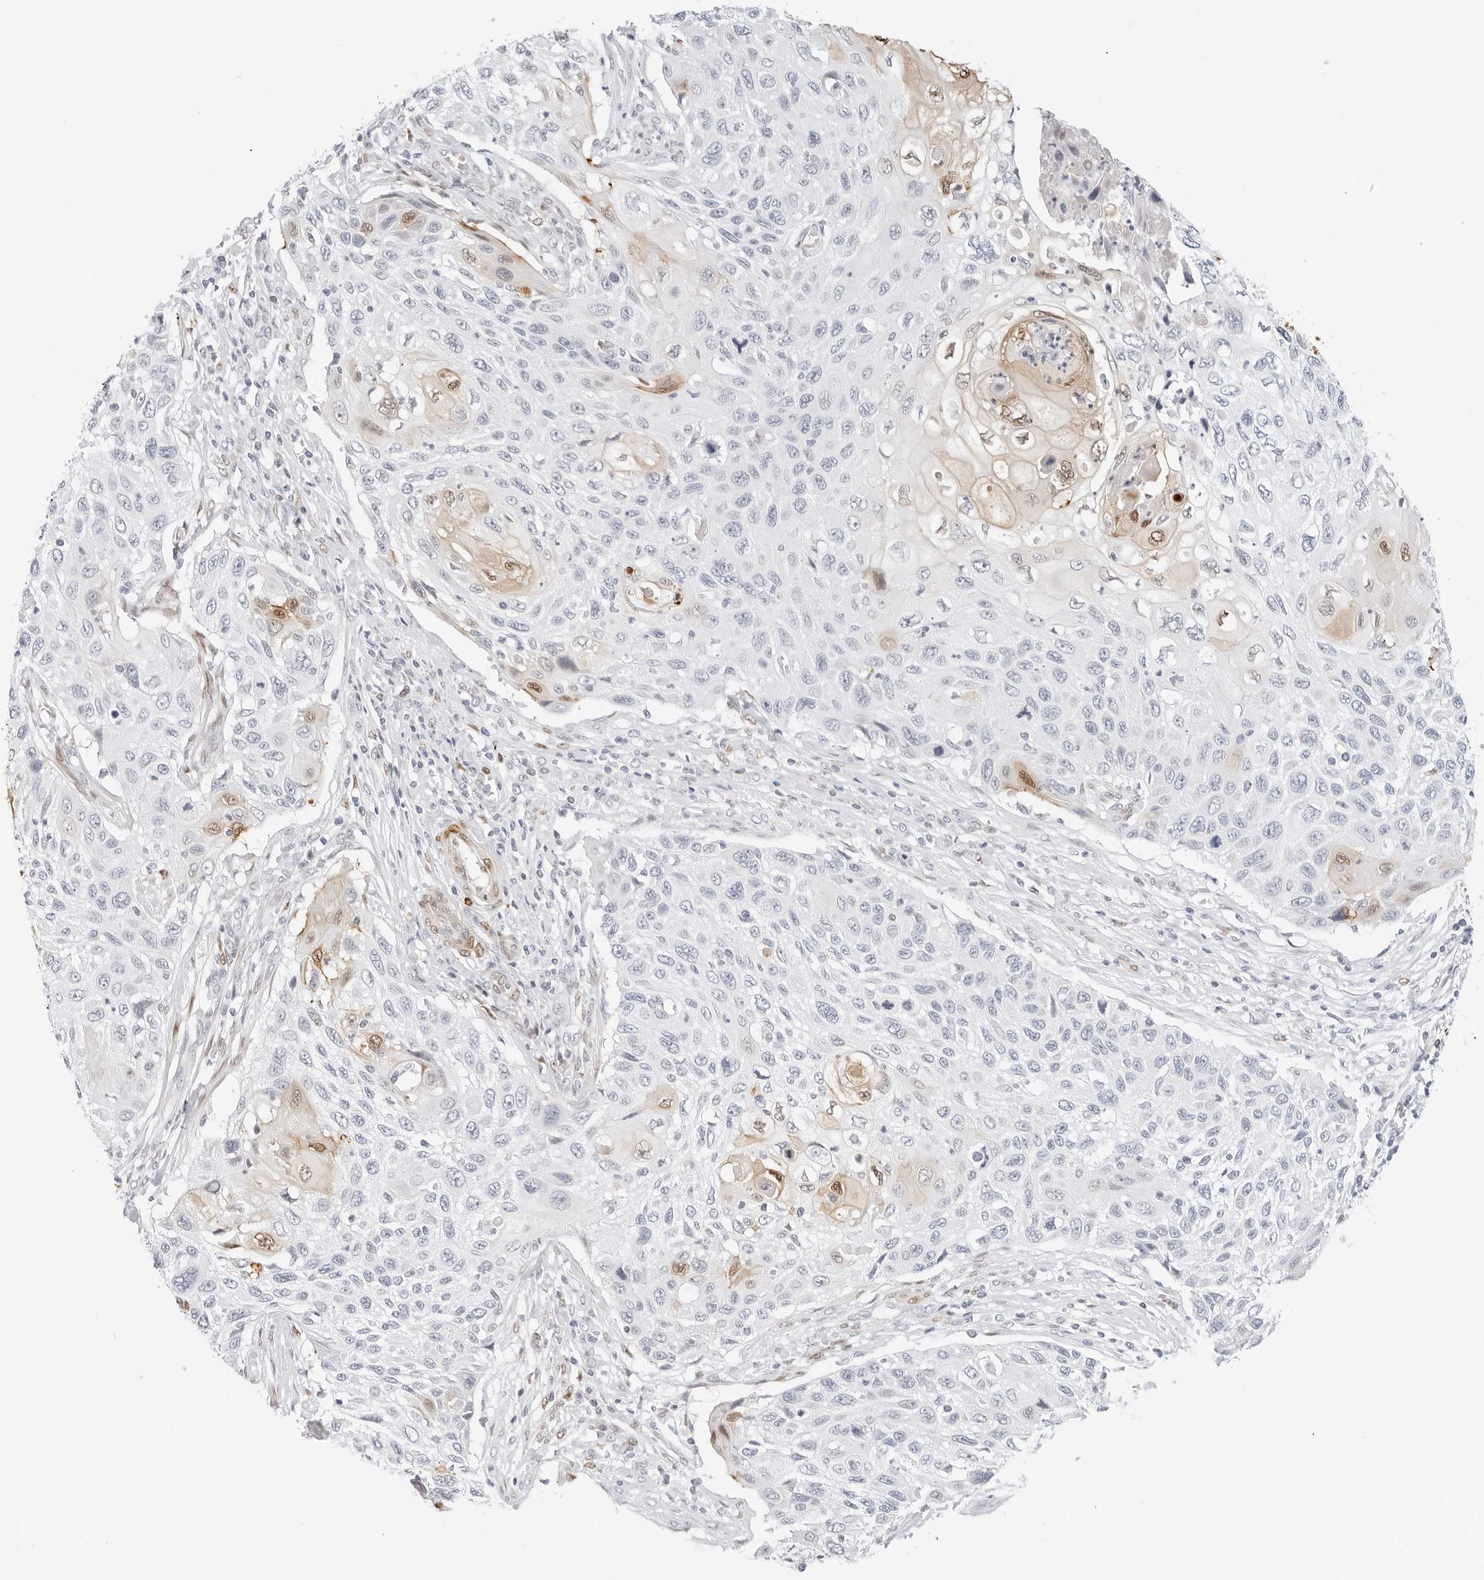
{"staining": {"intensity": "moderate", "quantity": "<25%", "location": "nuclear"}, "tissue": "cervical cancer", "cell_type": "Tumor cells", "image_type": "cancer", "snomed": [{"axis": "morphology", "description": "Squamous cell carcinoma, NOS"}, {"axis": "topography", "description": "Cervix"}], "caption": "Approximately <25% of tumor cells in squamous cell carcinoma (cervical) exhibit moderate nuclear protein expression as visualized by brown immunohistochemical staining.", "gene": "SPIDR", "patient": {"sex": "female", "age": 70}}